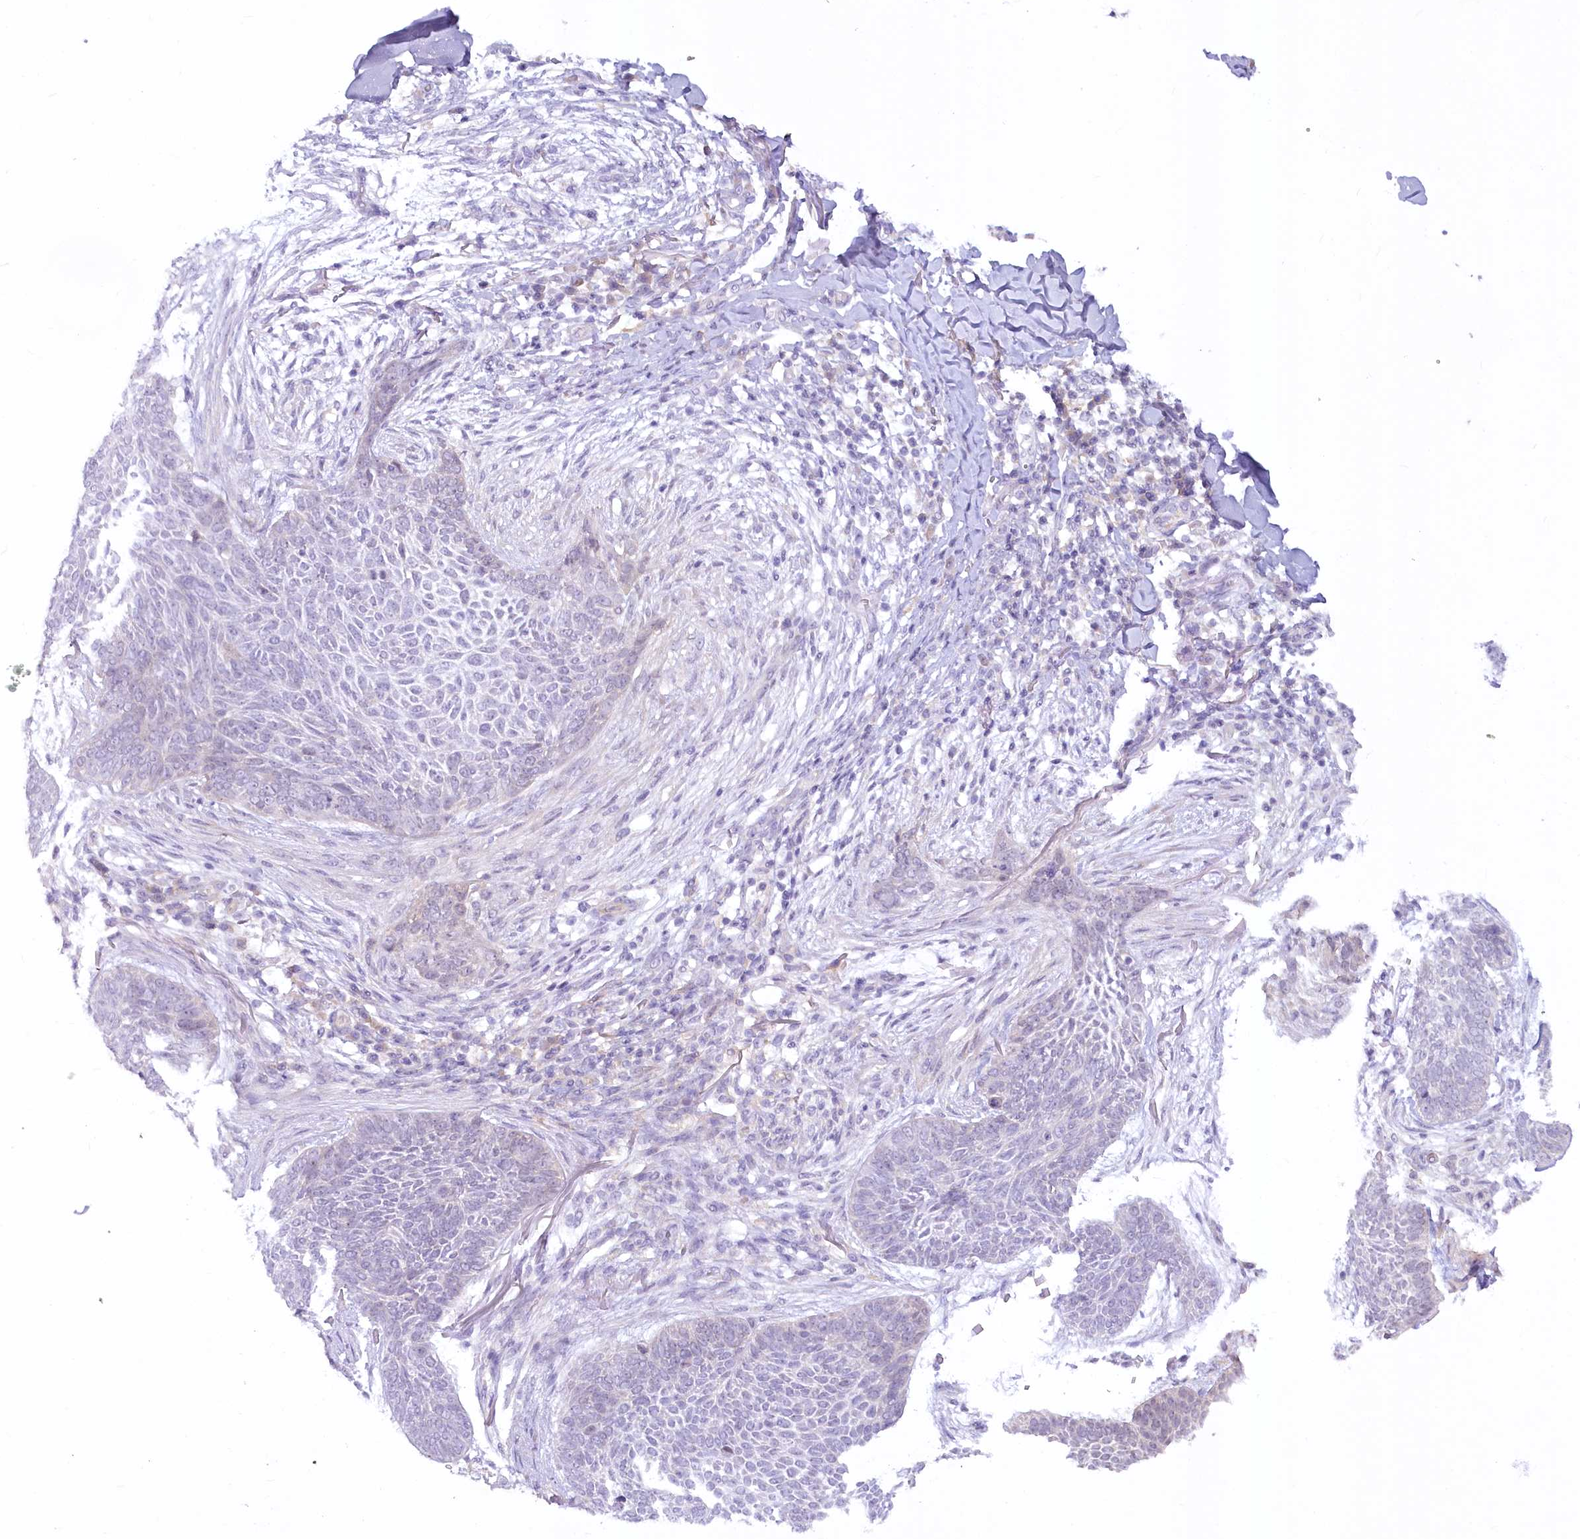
{"staining": {"intensity": "negative", "quantity": "none", "location": "none"}, "tissue": "skin cancer", "cell_type": "Tumor cells", "image_type": "cancer", "snomed": [{"axis": "morphology", "description": "Basal cell carcinoma"}, {"axis": "topography", "description": "Skin"}], "caption": "High magnification brightfield microscopy of skin basal cell carcinoma stained with DAB (brown) and counterstained with hematoxylin (blue): tumor cells show no significant positivity. Brightfield microscopy of immunohistochemistry stained with DAB (3,3'-diaminobenzidine) (brown) and hematoxylin (blue), captured at high magnification.", "gene": "EFHC2", "patient": {"sex": "male", "age": 85}}